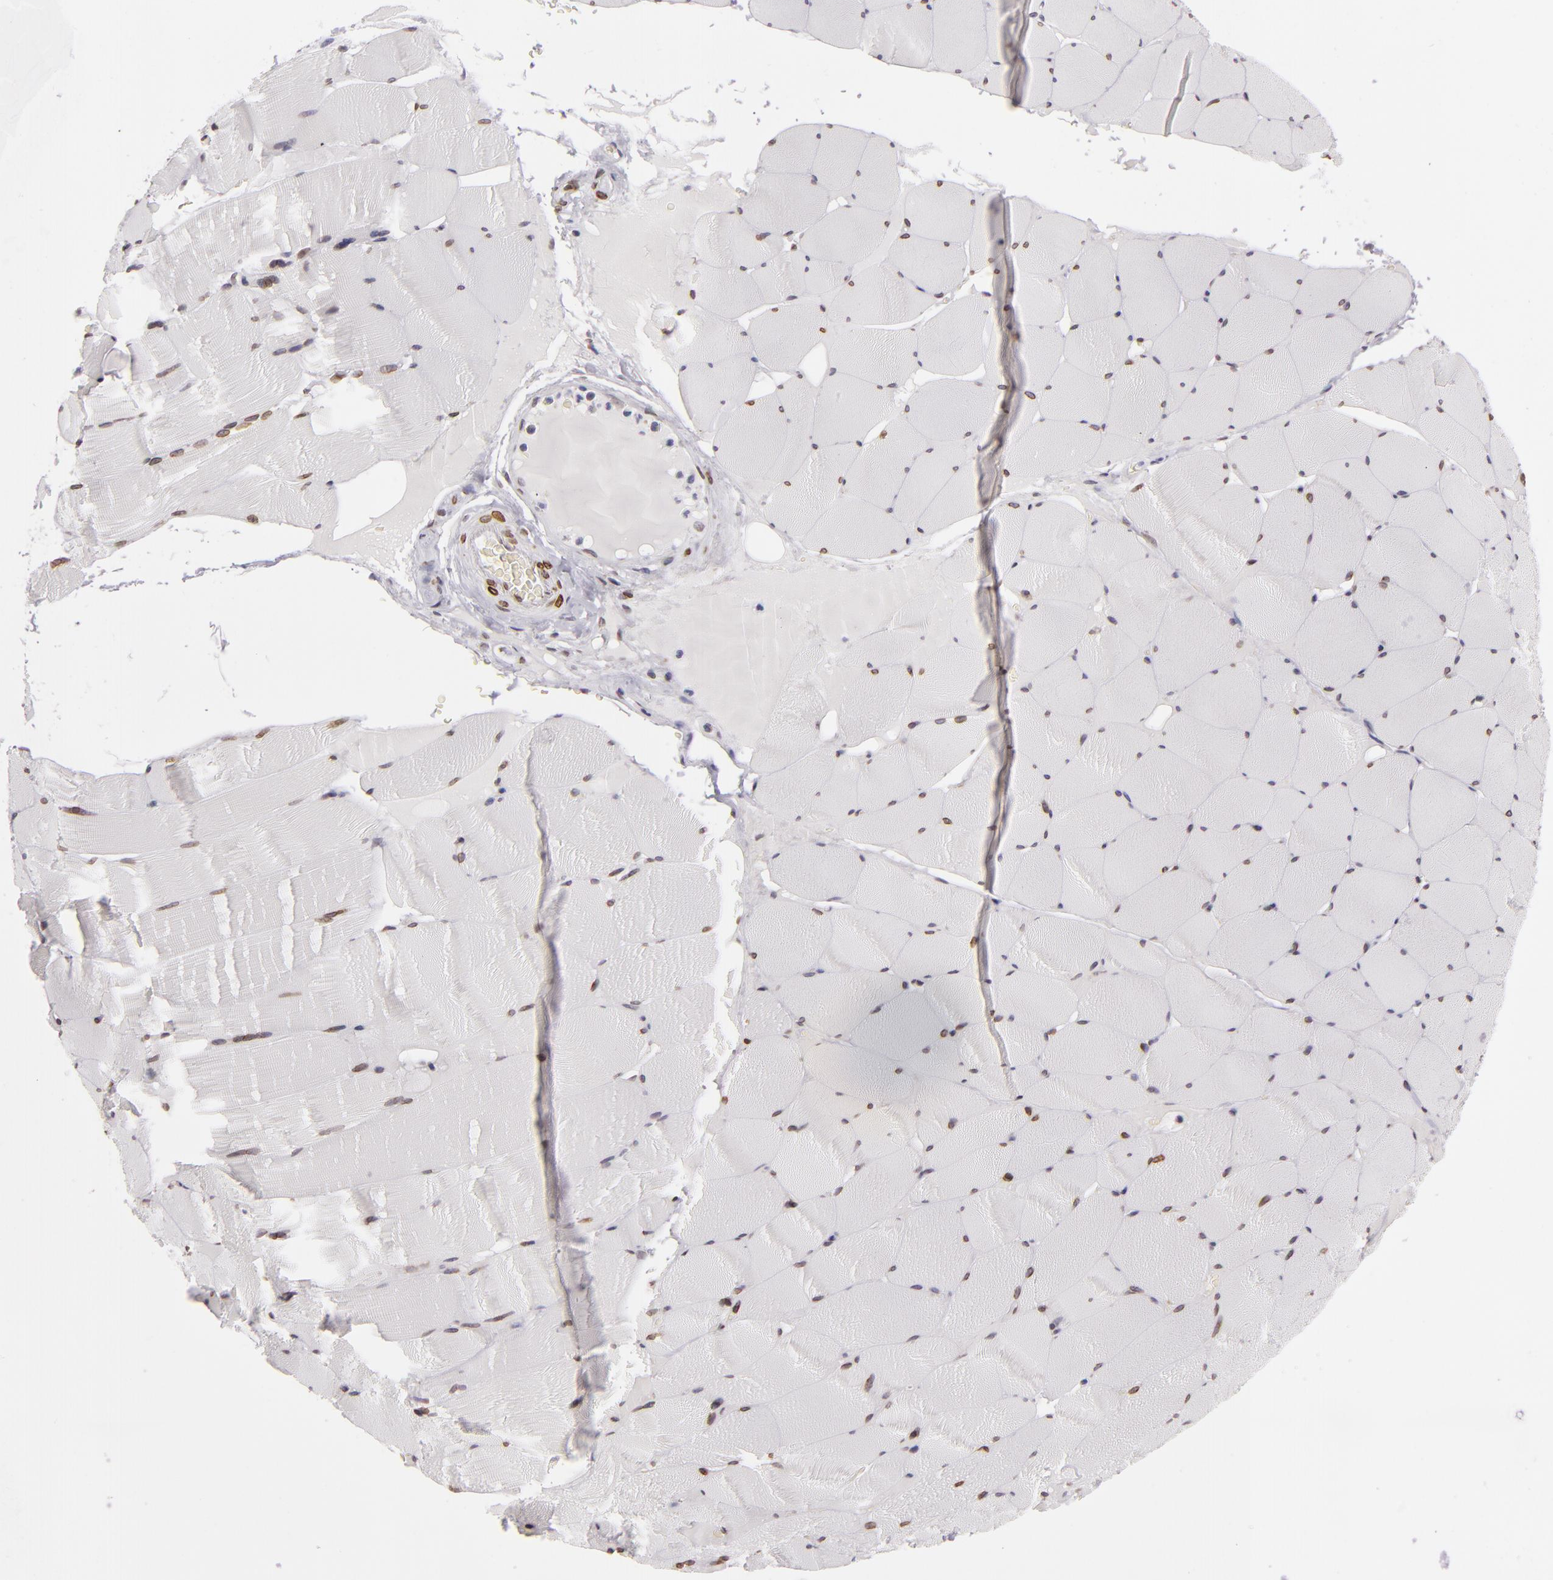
{"staining": {"intensity": "moderate", "quantity": ">75%", "location": "nuclear"}, "tissue": "skeletal muscle", "cell_type": "Myocytes", "image_type": "normal", "snomed": [{"axis": "morphology", "description": "Normal tissue, NOS"}, {"axis": "topography", "description": "Skeletal muscle"}], "caption": "Normal skeletal muscle shows moderate nuclear staining in approximately >75% of myocytes, visualized by immunohistochemistry. The protein of interest is stained brown, and the nuclei are stained in blue (DAB (3,3'-diaminobenzidine) IHC with brightfield microscopy, high magnification).", "gene": "EMD", "patient": {"sex": "male", "age": 62}}